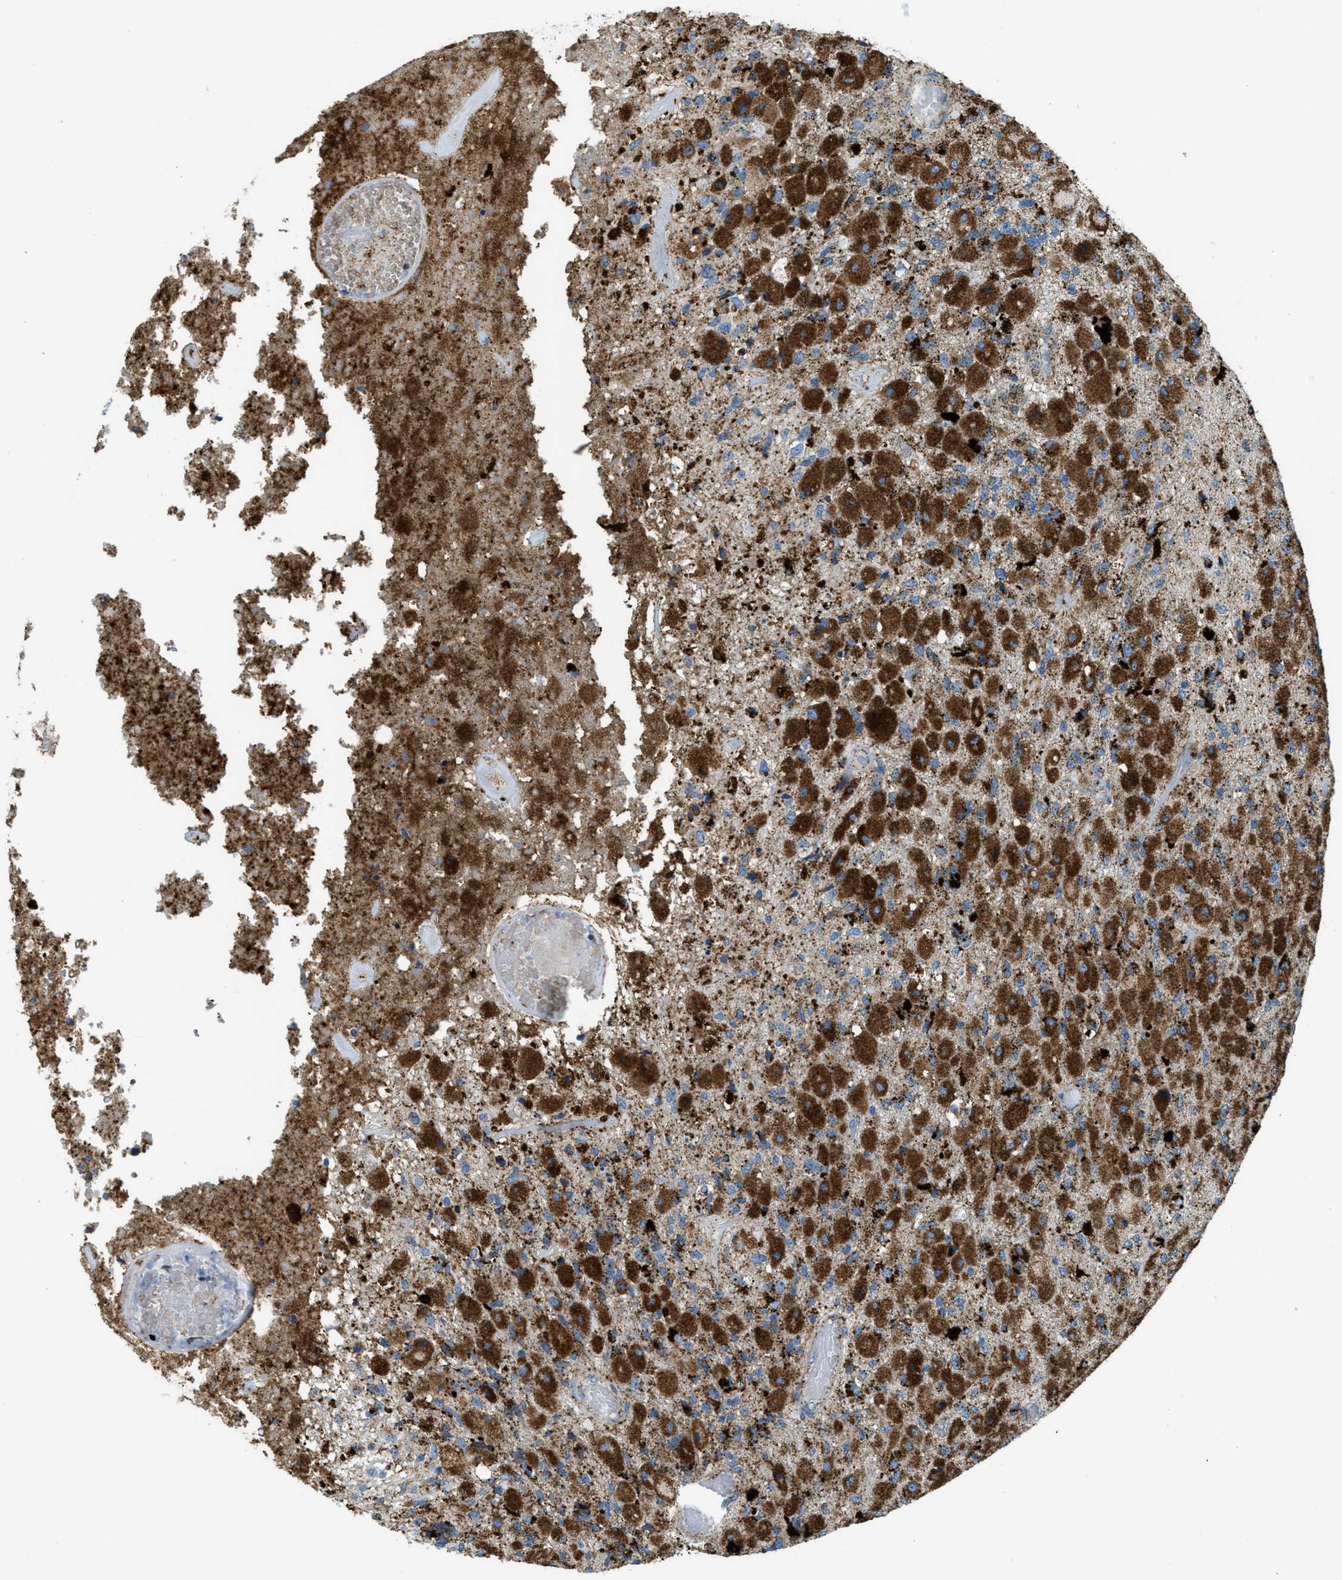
{"staining": {"intensity": "strong", "quantity": ">75%", "location": "cytoplasmic/membranous"}, "tissue": "glioma", "cell_type": "Tumor cells", "image_type": "cancer", "snomed": [{"axis": "morphology", "description": "Normal tissue, NOS"}, {"axis": "morphology", "description": "Glioma, malignant, High grade"}, {"axis": "topography", "description": "Cerebral cortex"}], "caption": "Immunohistochemistry image of human malignant glioma (high-grade) stained for a protein (brown), which reveals high levels of strong cytoplasmic/membranous positivity in approximately >75% of tumor cells.", "gene": "SCARB2", "patient": {"sex": "male", "age": 77}}